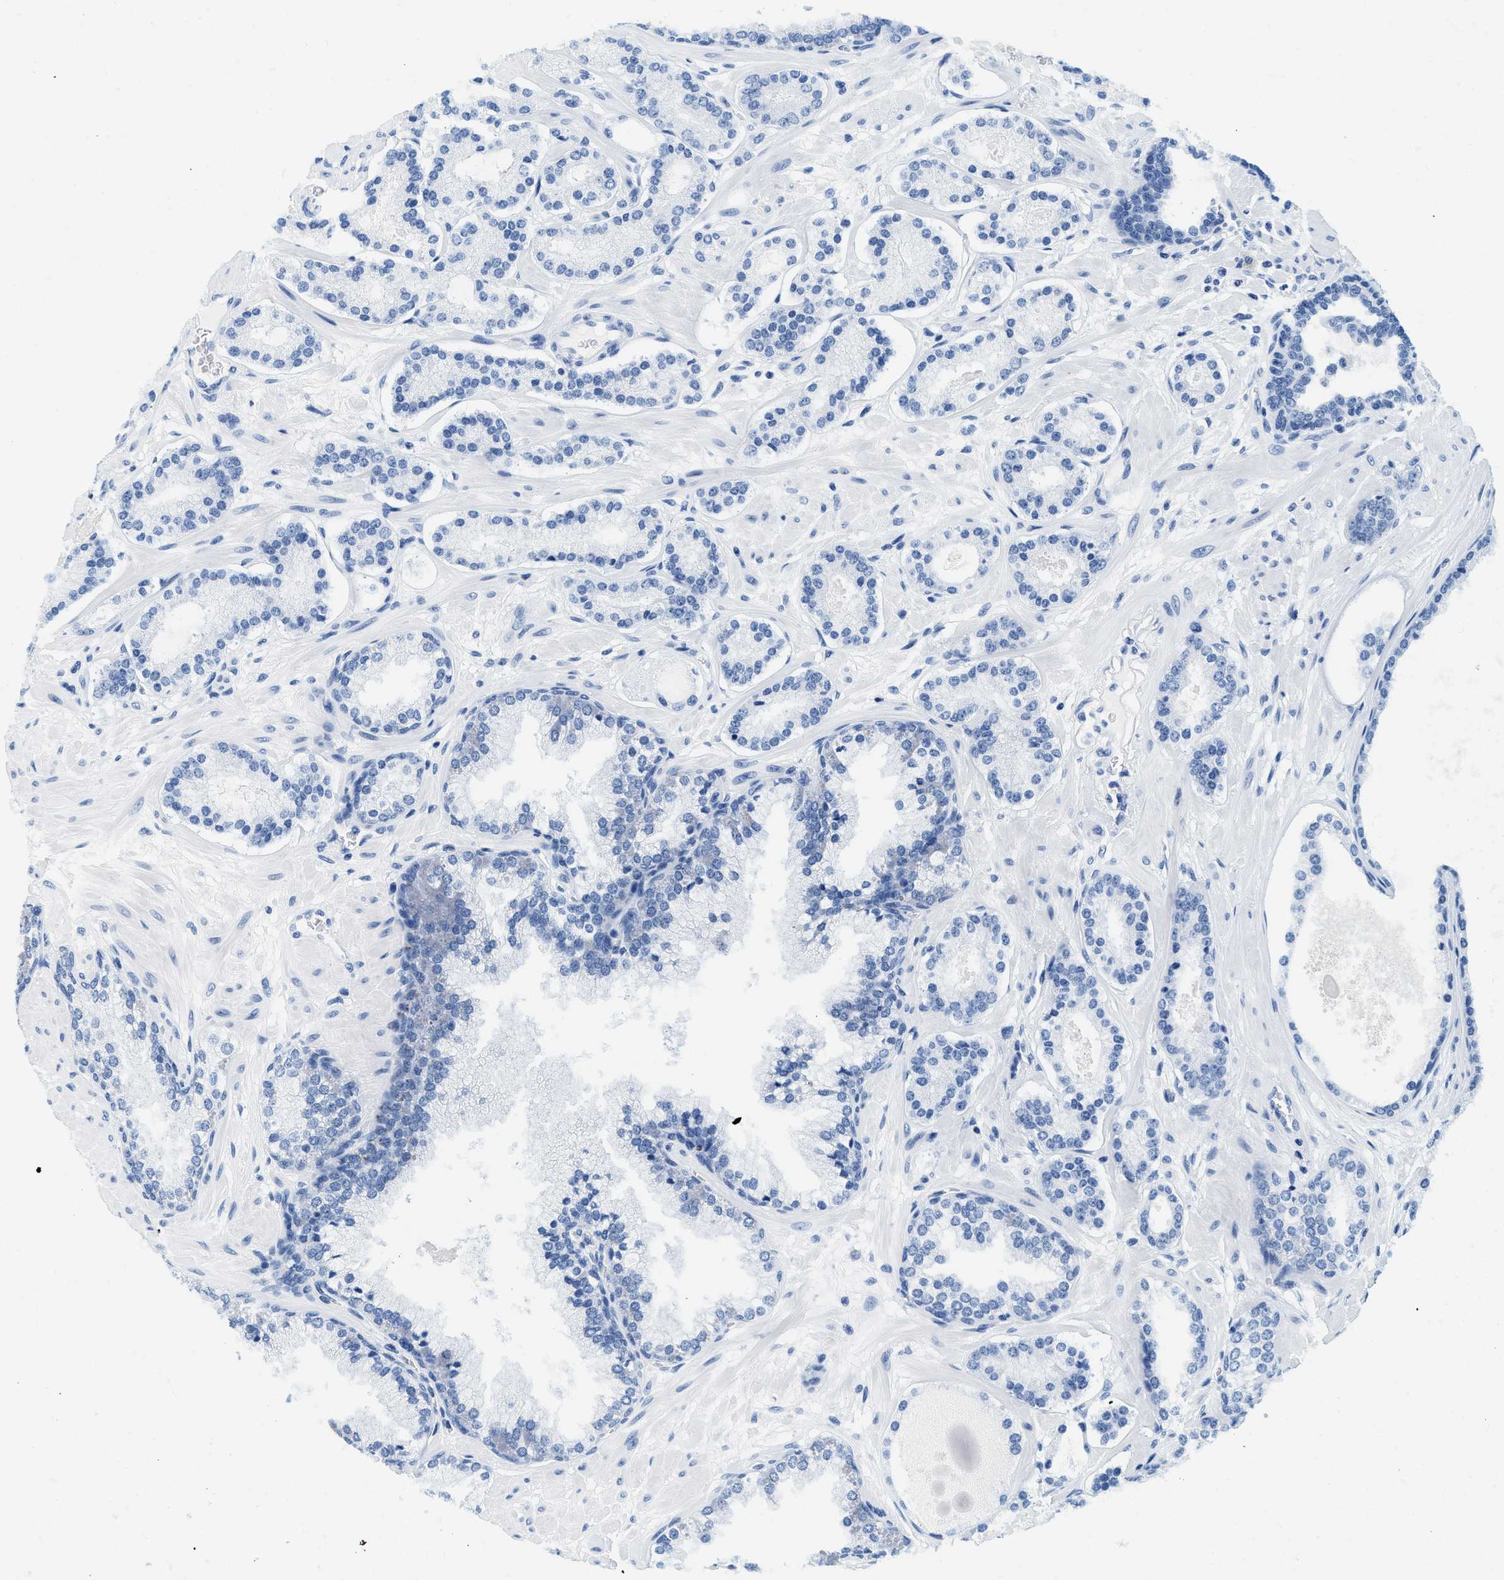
{"staining": {"intensity": "negative", "quantity": "none", "location": "none"}, "tissue": "prostate cancer", "cell_type": "Tumor cells", "image_type": "cancer", "snomed": [{"axis": "morphology", "description": "Adenocarcinoma, Low grade"}, {"axis": "topography", "description": "Prostate"}], "caption": "High magnification brightfield microscopy of prostate cancer (low-grade adenocarcinoma) stained with DAB (brown) and counterstained with hematoxylin (blue): tumor cells show no significant positivity. Nuclei are stained in blue.", "gene": "GSN", "patient": {"sex": "male", "age": 63}}